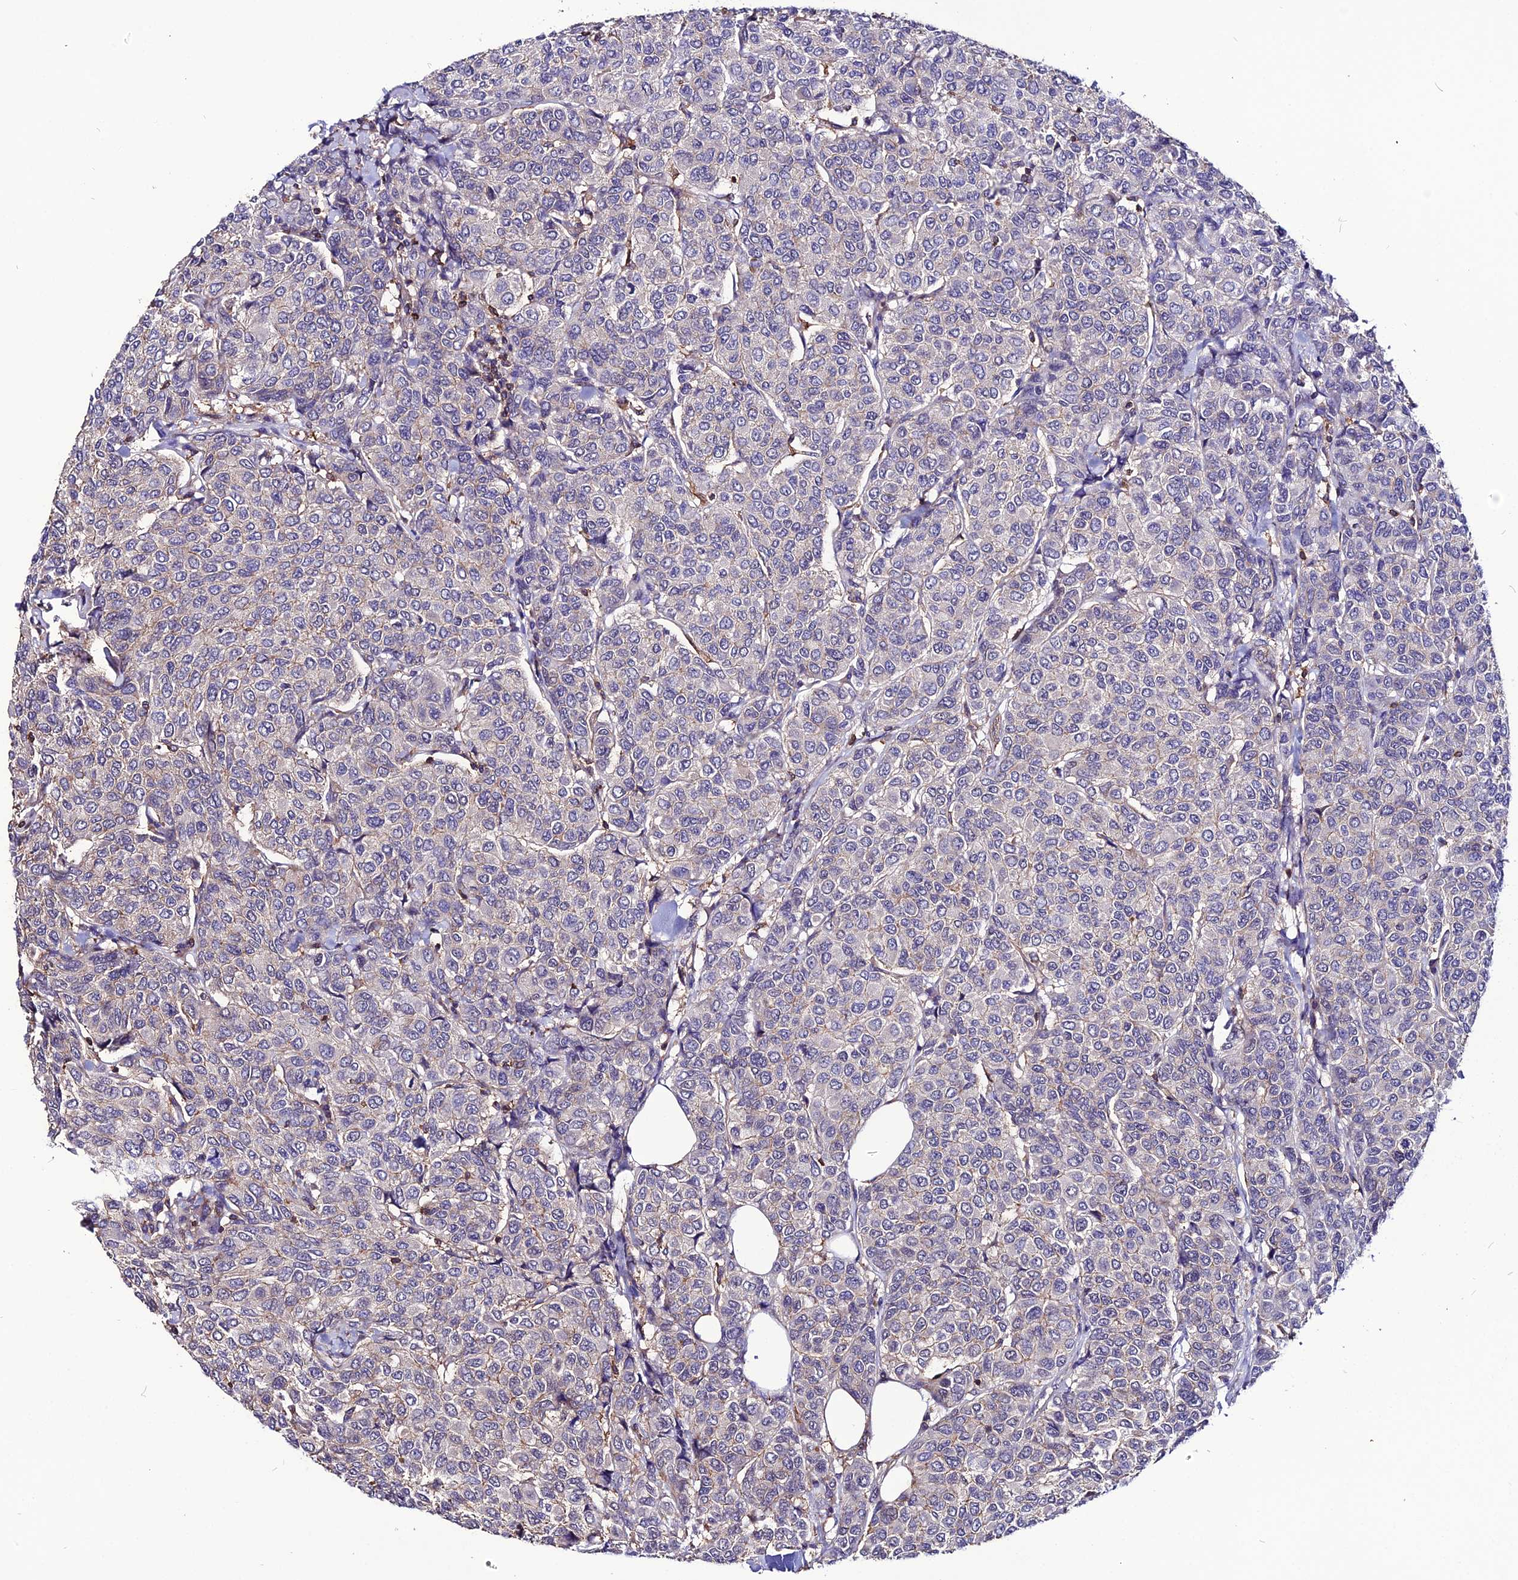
{"staining": {"intensity": "negative", "quantity": "none", "location": "none"}, "tissue": "breast cancer", "cell_type": "Tumor cells", "image_type": "cancer", "snomed": [{"axis": "morphology", "description": "Duct carcinoma"}, {"axis": "topography", "description": "Breast"}], "caption": "The image exhibits no staining of tumor cells in breast cancer. (Stains: DAB (3,3'-diaminobenzidine) immunohistochemistry with hematoxylin counter stain, Microscopy: brightfield microscopy at high magnification).", "gene": "USP17L15", "patient": {"sex": "female", "age": 55}}